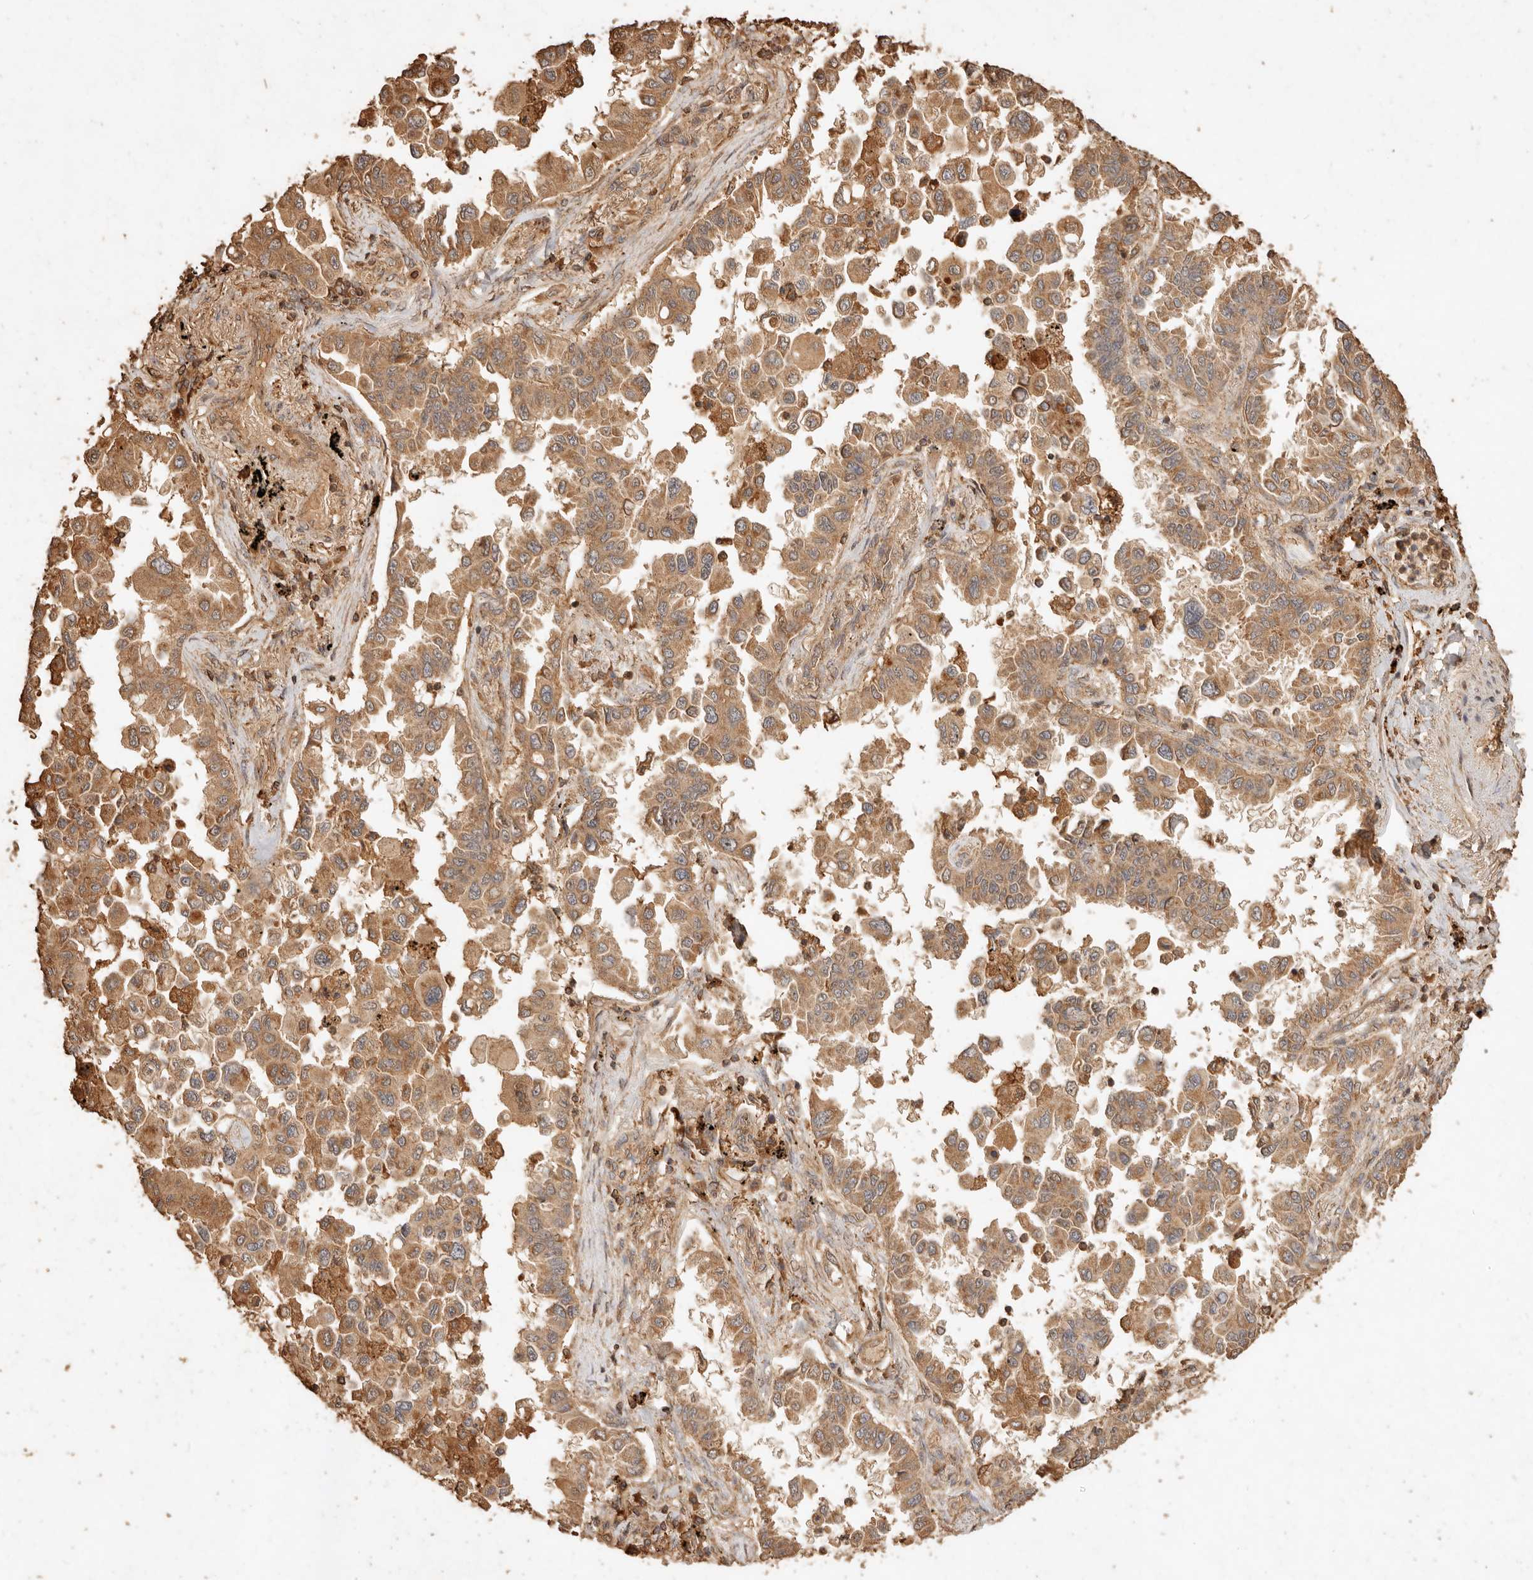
{"staining": {"intensity": "moderate", "quantity": ">75%", "location": "cytoplasmic/membranous"}, "tissue": "lung cancer", "cell_type": "Tumor cells", "image_type": "cancer", "snomed": [{"axis": "morphology", "description": "Adenocarcinoma, NOS"}, {"axis": "topography", "description": "Lung"}], "caption": "IHC micrograph of human lung cancer stained for a protein (brown), which exhibits medium levels of moderate cytoplasmic/membranous expression in about >75% of tumor cells.", "gene": "FAM180B", "patient": {"sex": "female", "age": 67}}